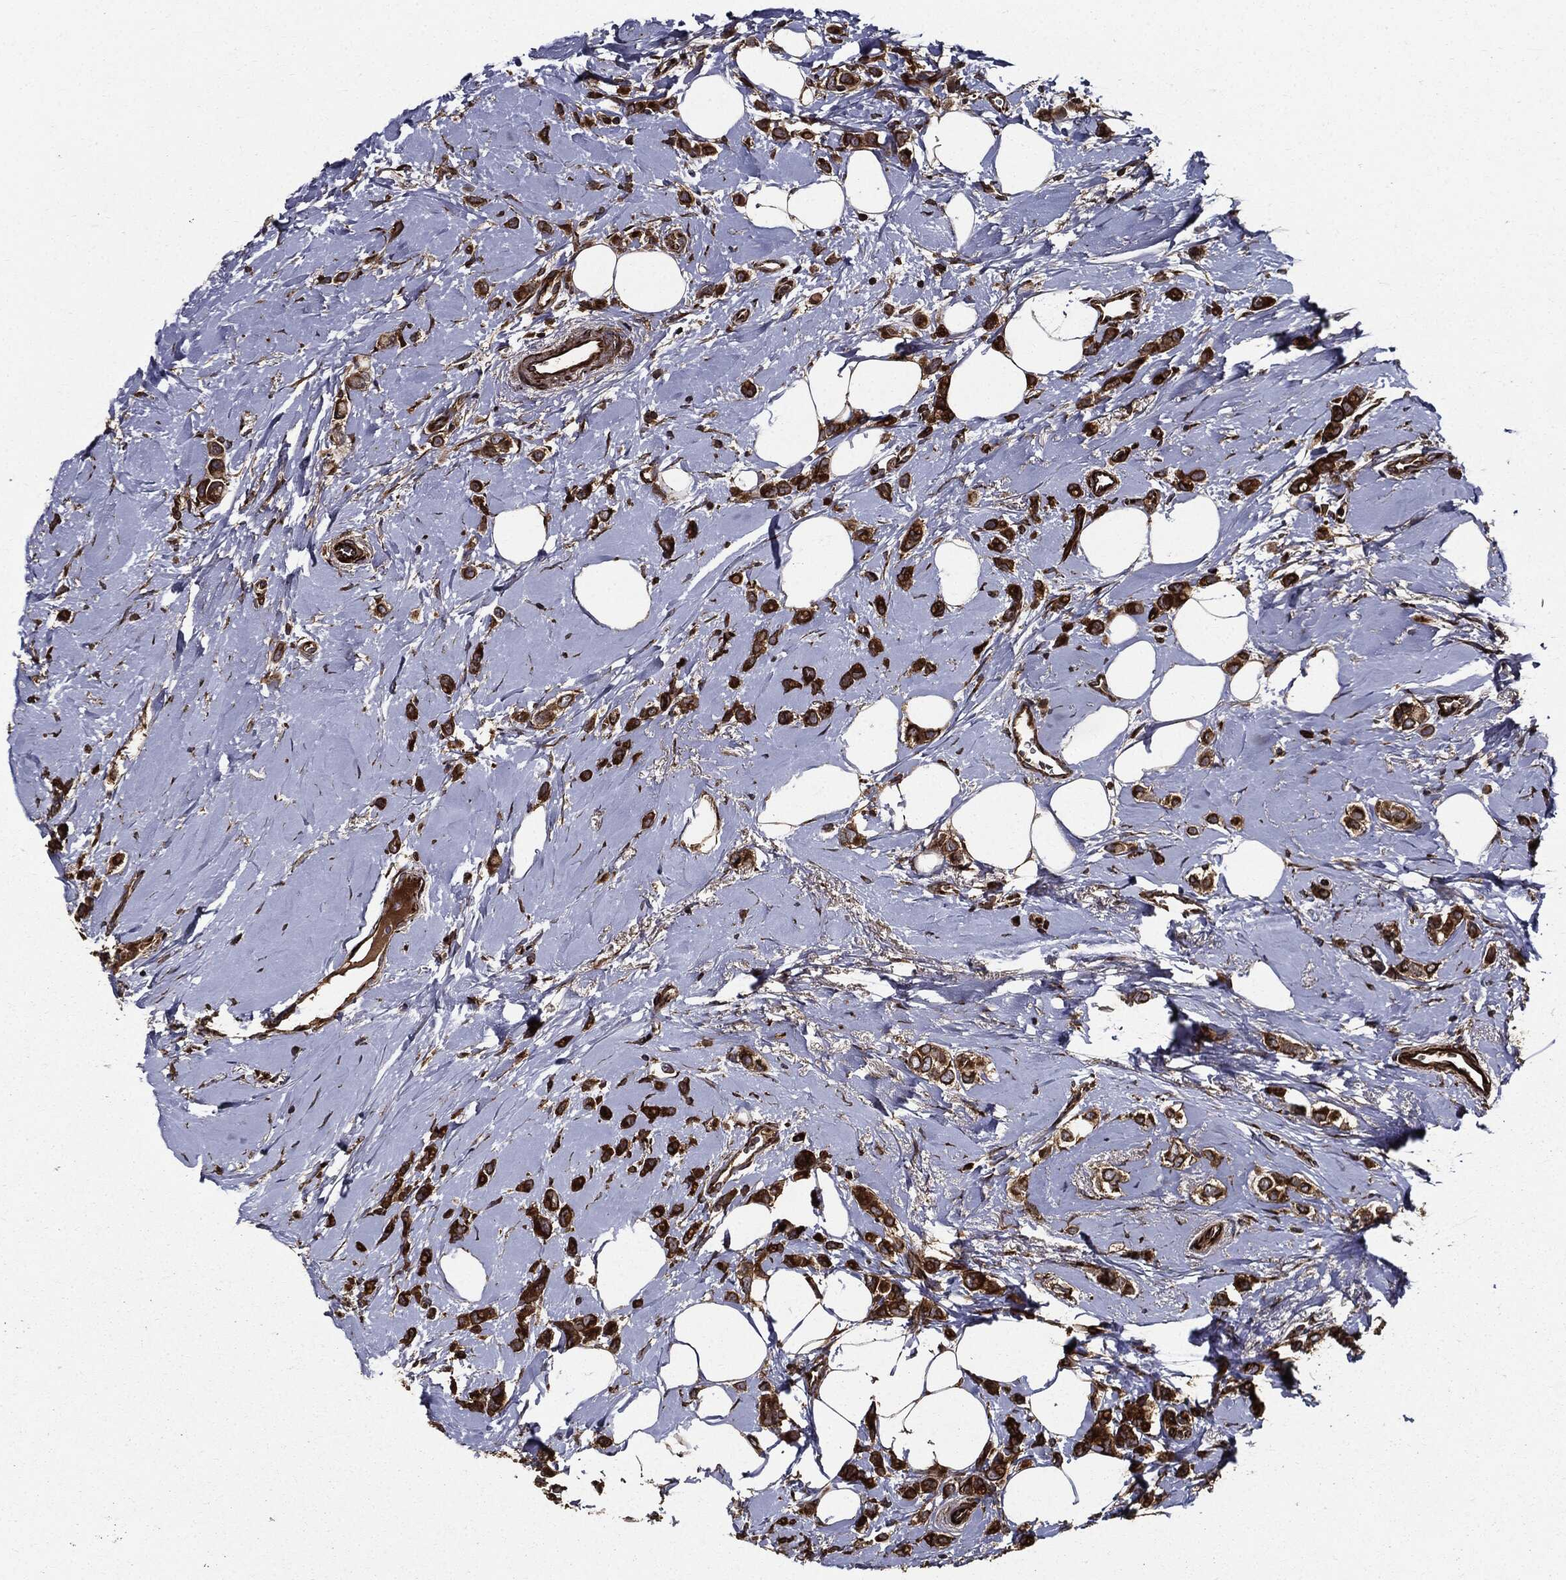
{"staining": {"intensity": "strong", "quantity": ">75%", "location": "cytoplasmic/membranous"}, "tissue": "breast cancer", "cell_type": "Tumor cells", "image_type": "cancer", "snomed": [{"axis": "morphology", "description": "Lobular carcinoma"}, {"axis": "topography", "description": "Breast"}], "caption": "Strong cytoplasmic/membranous positivity for a protein is identified in approximately >75% of tumor cells of breast lobular carcinoma using immunohistochemistry (IHC).", "gene": "HTT", "patient": {"sex": "female", "age": 66}}